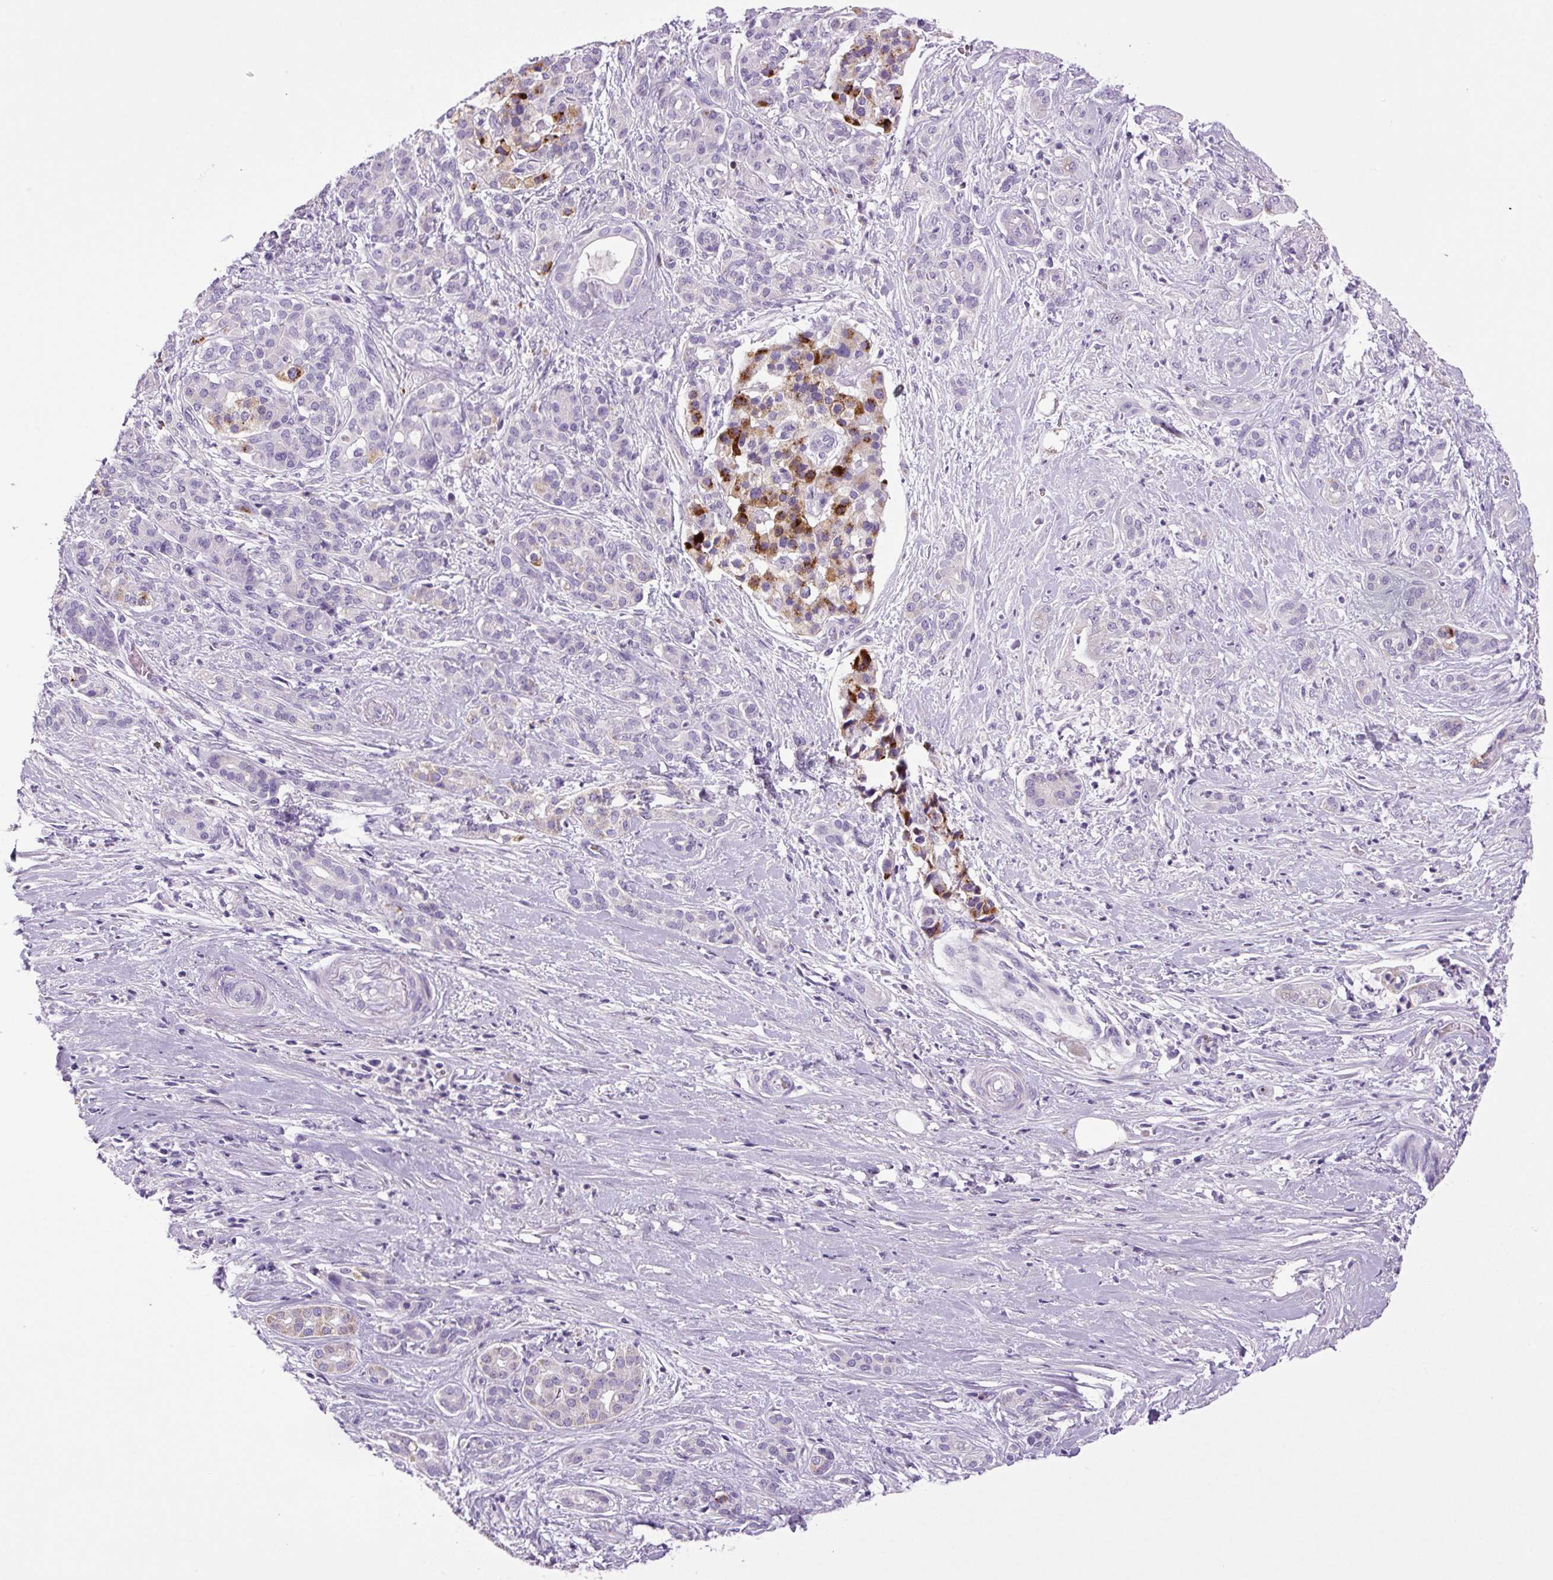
{"staining": {"intensity": "negative", "quantity": "none", "location": "none"}, "tissue": "pancreatic cancer", "cell_type": "Tumor cells", "image_type": "cancer", "snomed": [{"axis": "morphology", "description": "Adenocarcinoma, NOS"}, {"axis": "topography", "description": "Pancreas"}], "caption": "Human adenocarcinoma (pancreatic) stained for a protein using immunohistochemistry (IHC) exhibits no expression in tumor cells.", "gene": "CHGA", "patient": {"sex": "male", "age": 57}}